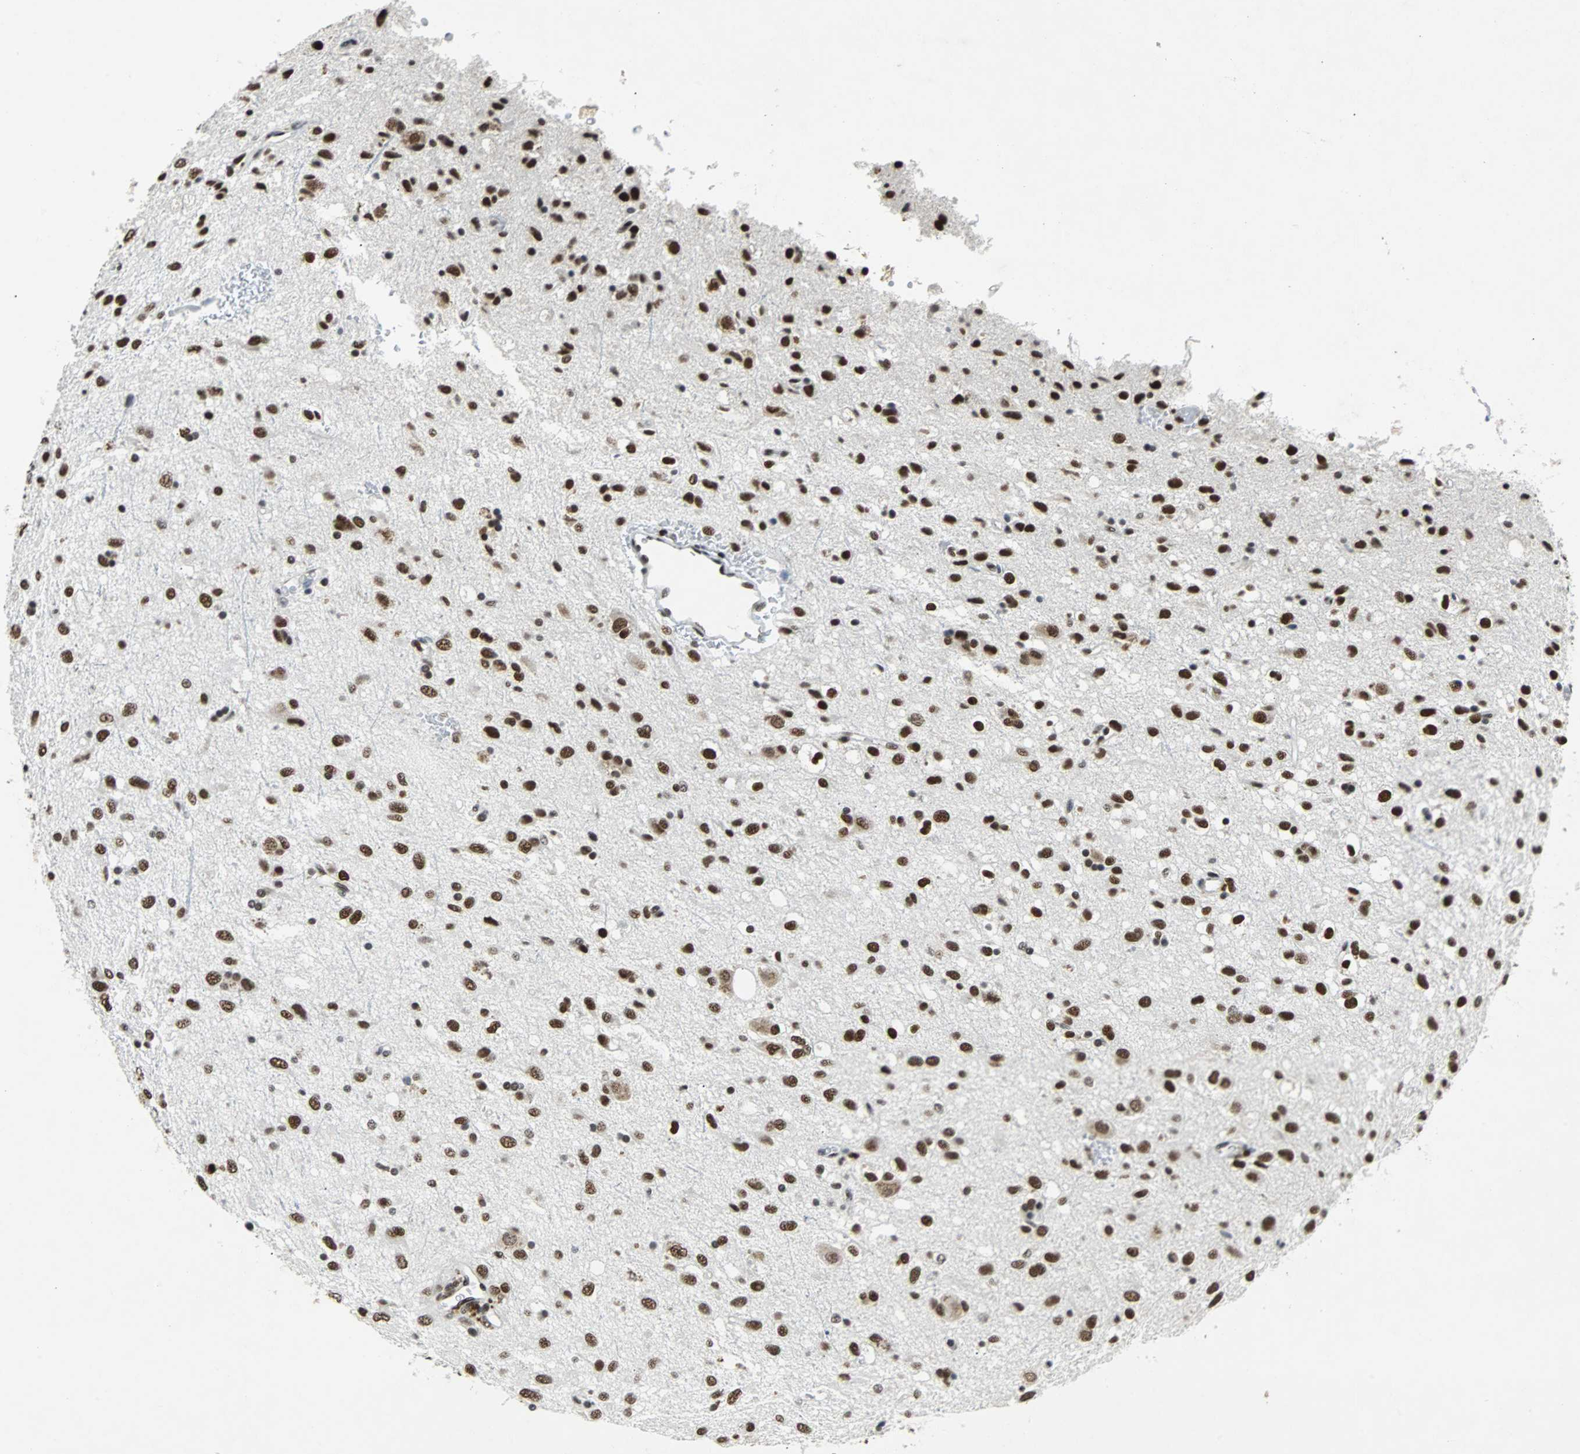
{"staining": {"intensity": "strong", "quantity": ">75%", "location": "nuclear"}, "tissue": "glioma", "cell_type": "Tumor cells", "image_type": "cancer", "snomed": [{"axis": "morphology", "description": "Glioma, malignant, Low grade"}, {"axis": "topography", "description": "Brain"}], "caption": "Protein staining reveals strong nuclear staining in approximately >75% of tumor cells in glioma.", "gene": "GATAD2A", "patient": {"sex": "male", "age": 77}}